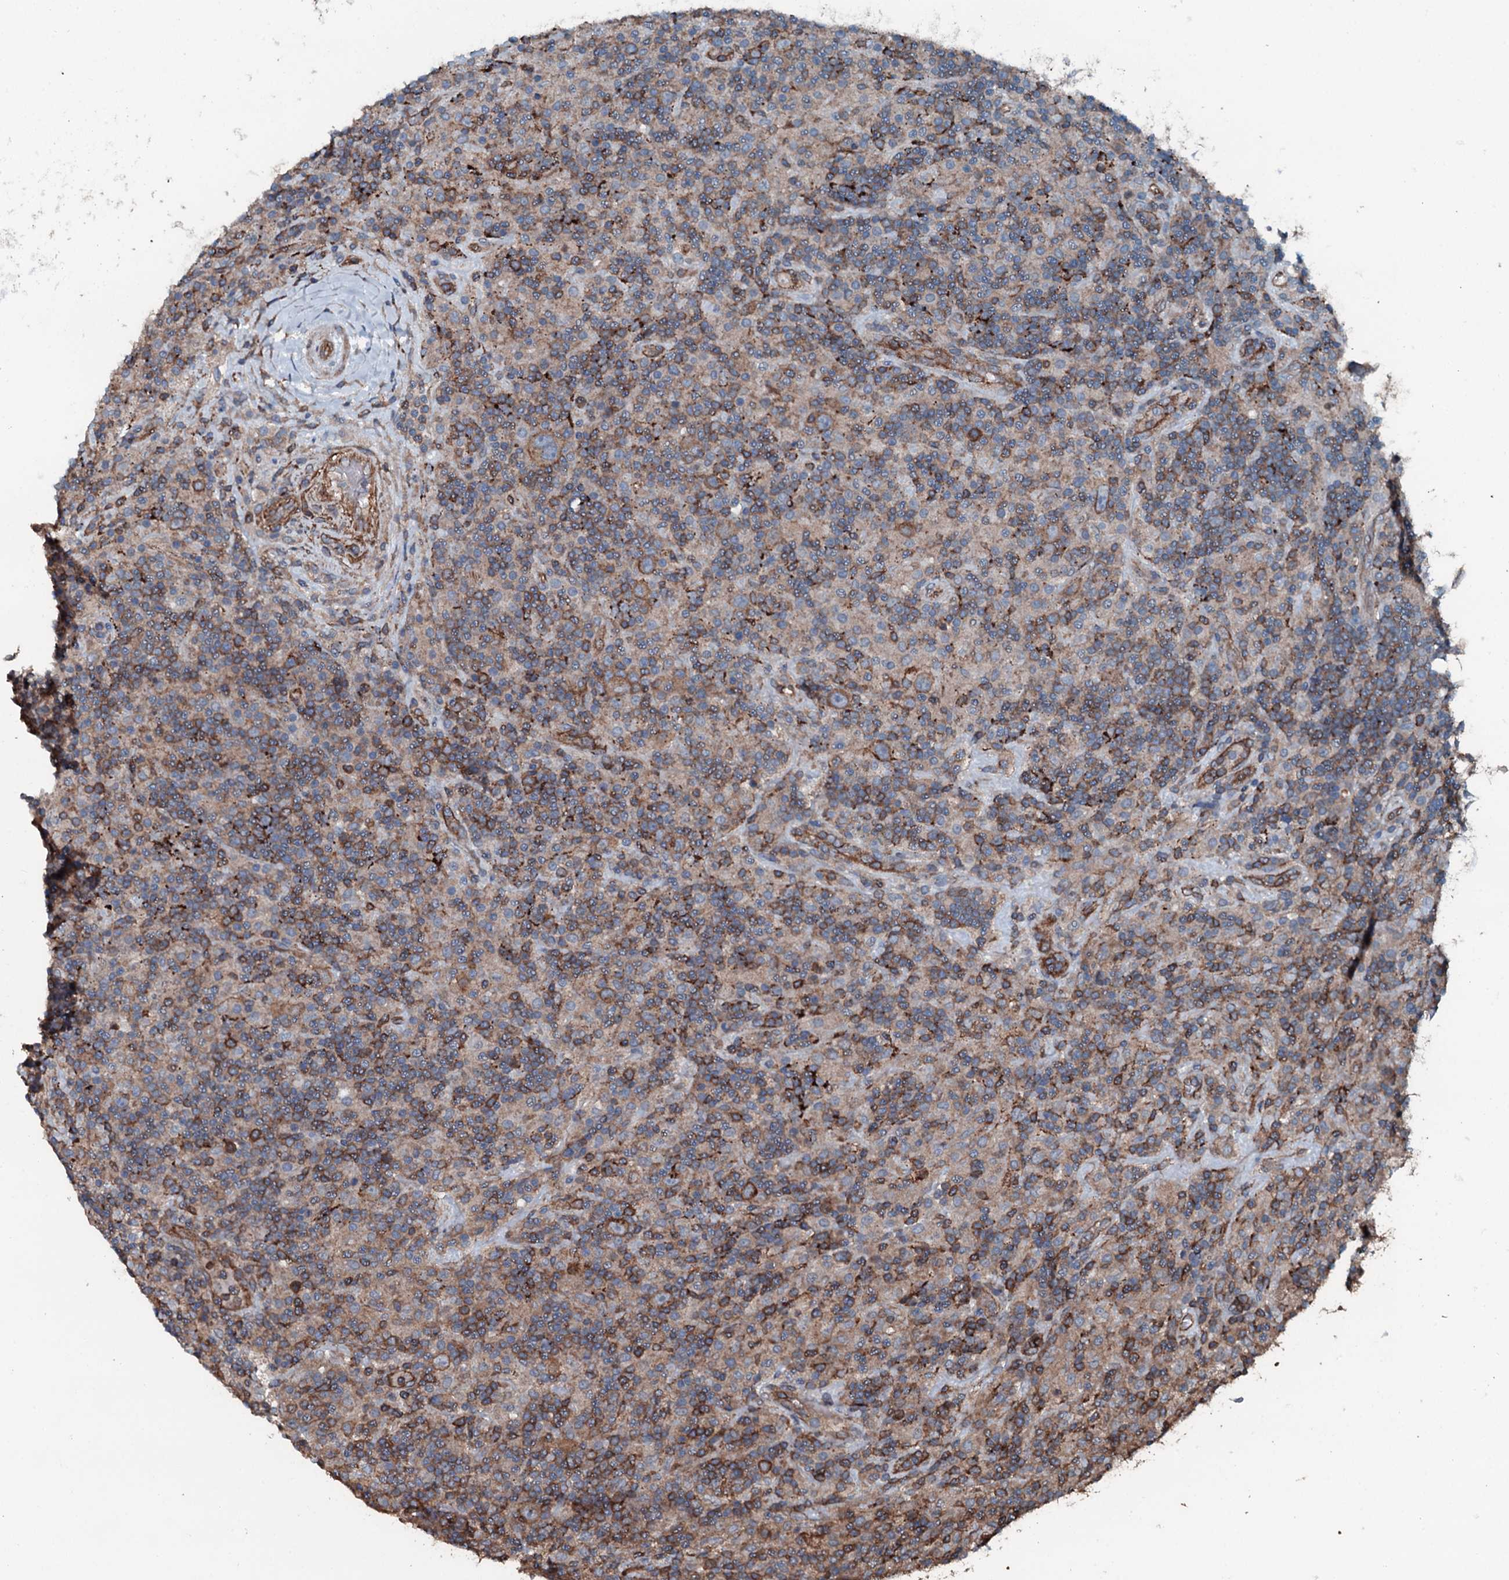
{"staining": {"intensity": "moderate", "quantity": ">75%", "location": "cytoplasmic/membranous"}, "tissue": "lymphoma", "cell_type": "Tumor cells", "image_type": "cancer", "snomed": [{"axis": "morphology", "description": "Hodgkin's disease, NOS"}, {"axis": "topography", "description": "Lymph node"}], "caption": "Approximately >75% of tumor cells in lymphoma display moderate cytoplasmic/membranous protein positivity as visualized by brown immunohistochemical staining.", "gene": "SLC25A38", "patient": {"sex": "male", "age": 70}}